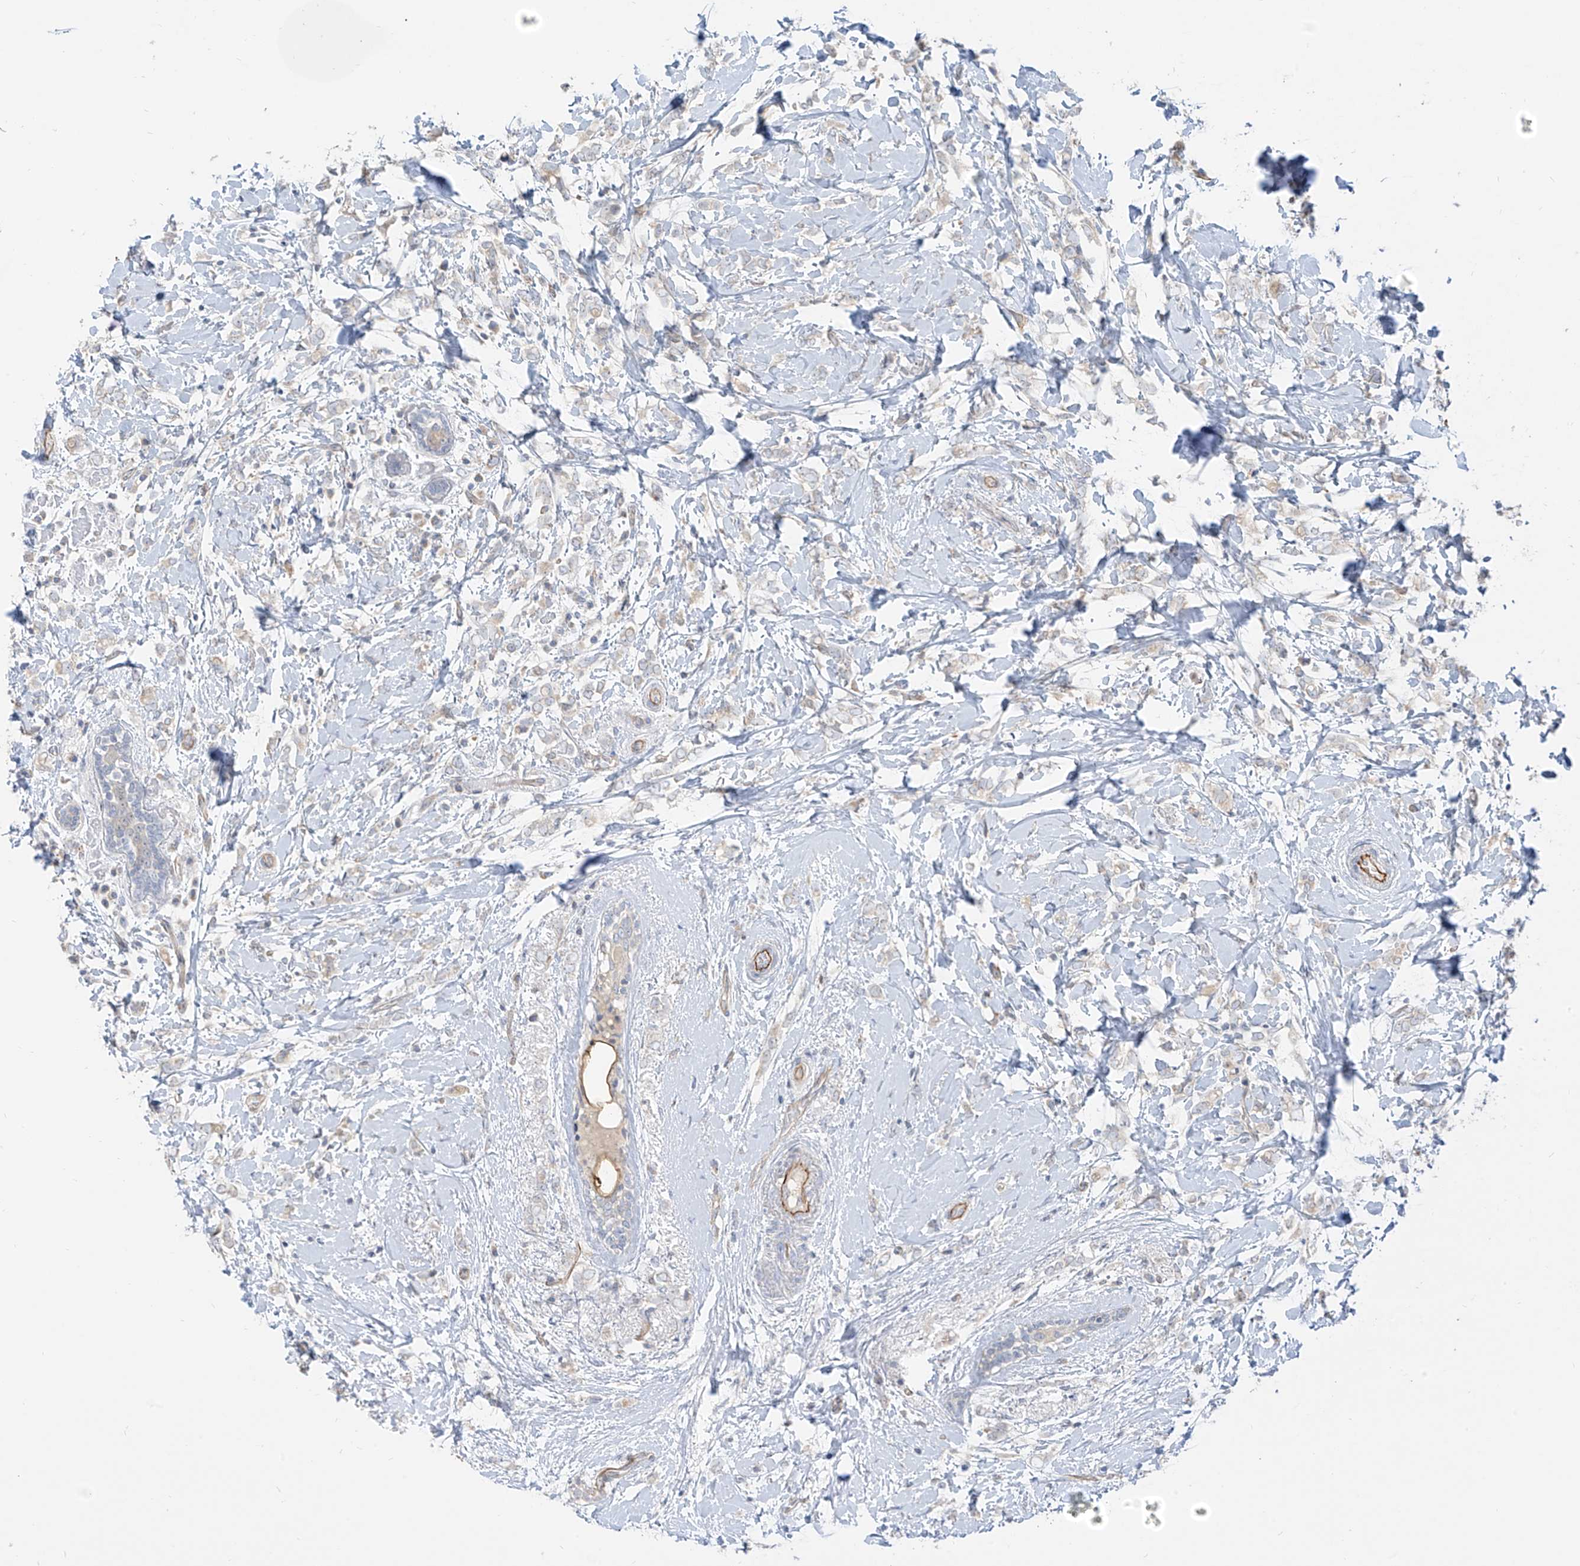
{"staining": {"intensity": "negative", "quantity": "none", "location": "none"}, "tissue": "breast cancer", "cell_type": "Tumor cells", "image_type": "cancer", "snomed": [{"axis": "morphology", "description": "Normal tissue, NOS"}, {"axis": "morphology", "description": "Lobular carcinoma"}, {"axis": "topography", "description": "Breast"}], "caption": "High magnification brightfield microscopy of breast lobular carcinoma stained with DAB (3,3'-diaminobenzidine) (brown) and counterstained with hematoxylin (blue): tumor cells show no significant staining. (DAB immunohistochemistry (IHC), high magnification).", "gene": "C2orf42", "patient": {"sex": "female", "age": 47}}